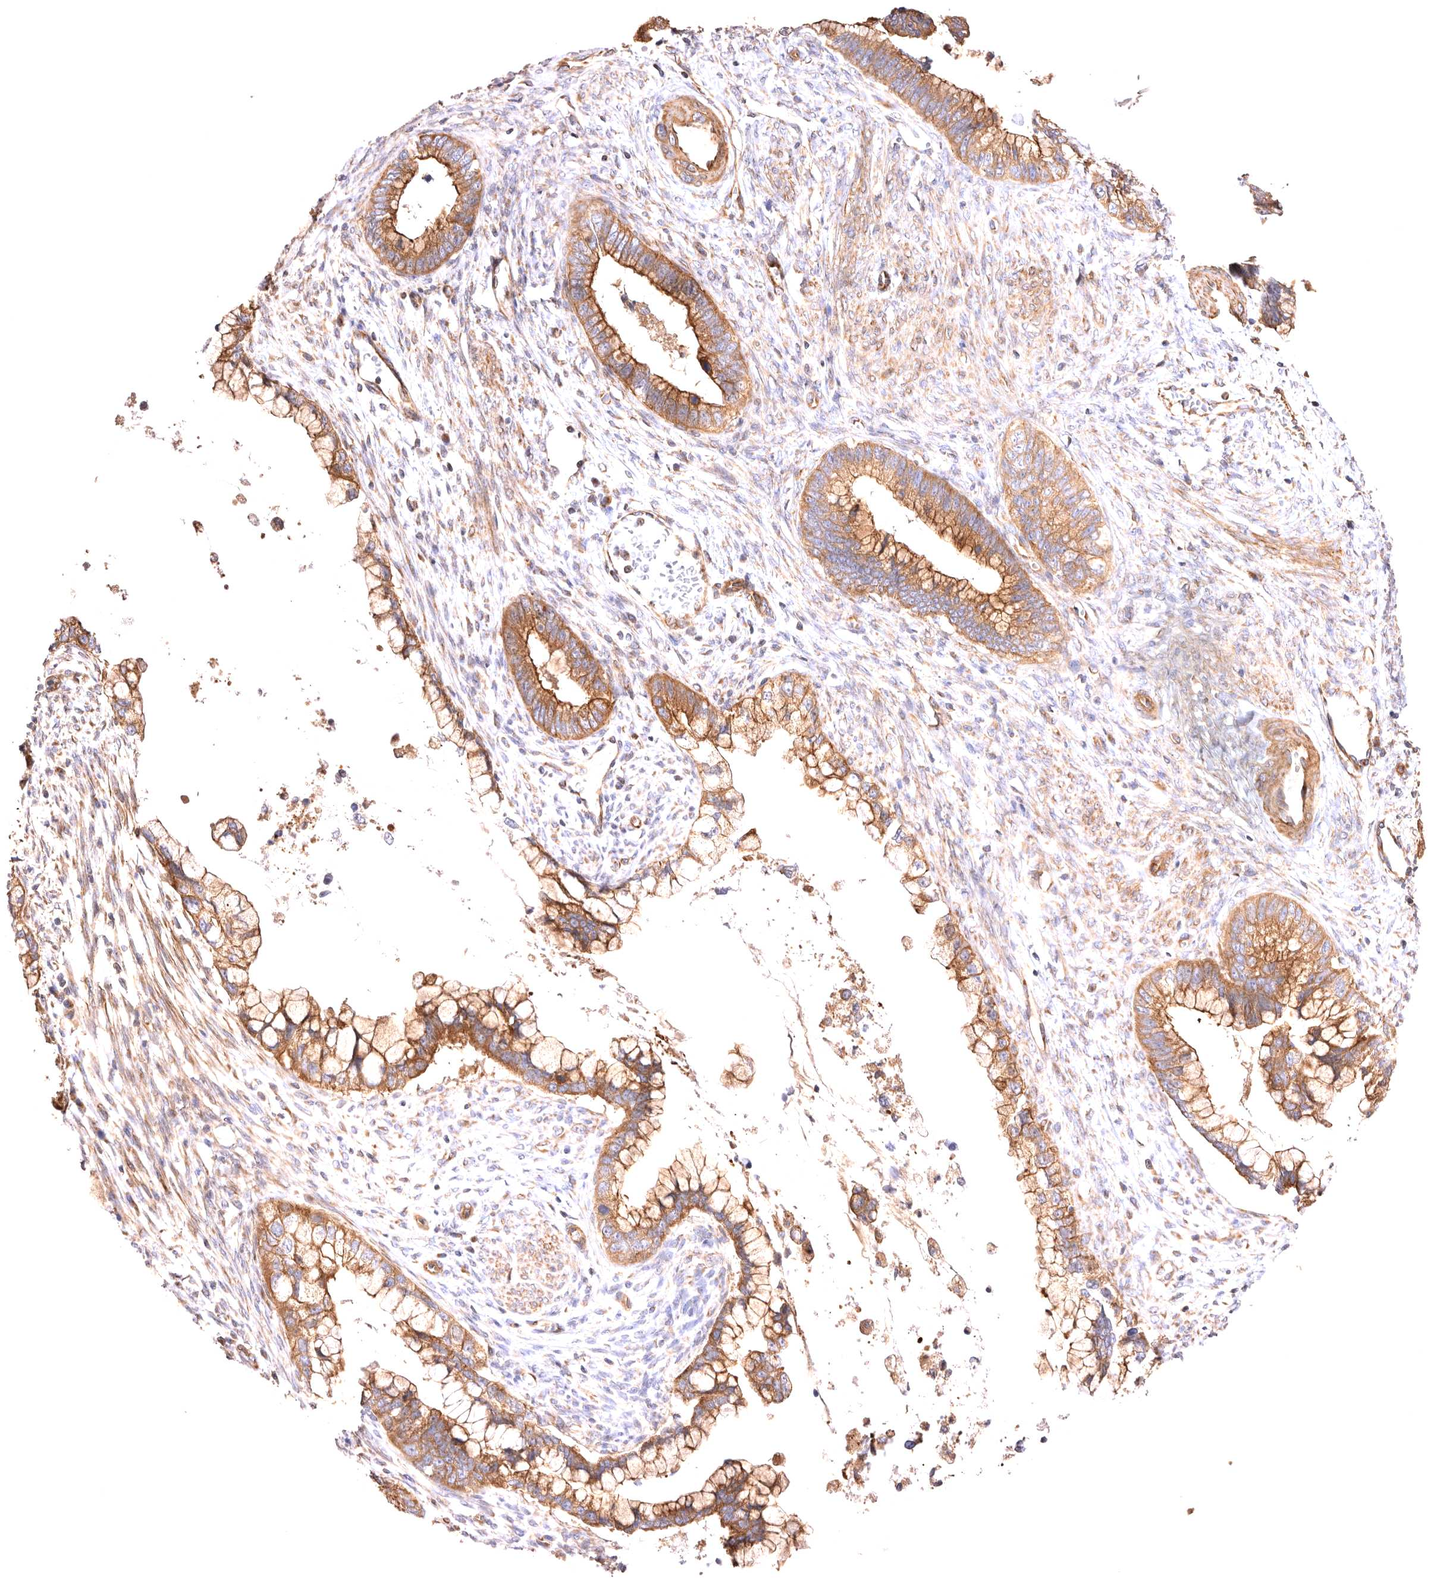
{"staining": {"intensity": "moderate", "quantity": ">75%", "location": "cytoplasmic/membranous"}, "tissue": "cervical cancer", "cell_type": "Tumor cells", "image_type": "cancer", "snomed": [{"axis": "morphology", "description": "Adenocarcinoma, NOS"}, {"axis": "topography", "description": "Cervix"}], "caption": "DAB (3,3'-diaminobenzidine) immunohistochemical staining of adenocarcinoma (cervical) shows moderate cytoplasmic/membranous protein expression in about >75% of tumor cells. The staining was performed using DAB to visualize the protein expression in brown, while the nuclei were stained in blue with hematoxylin (Magnification: 20x).", "gene": "VPS45", "patient": {"sex": "female", "age": 44}}